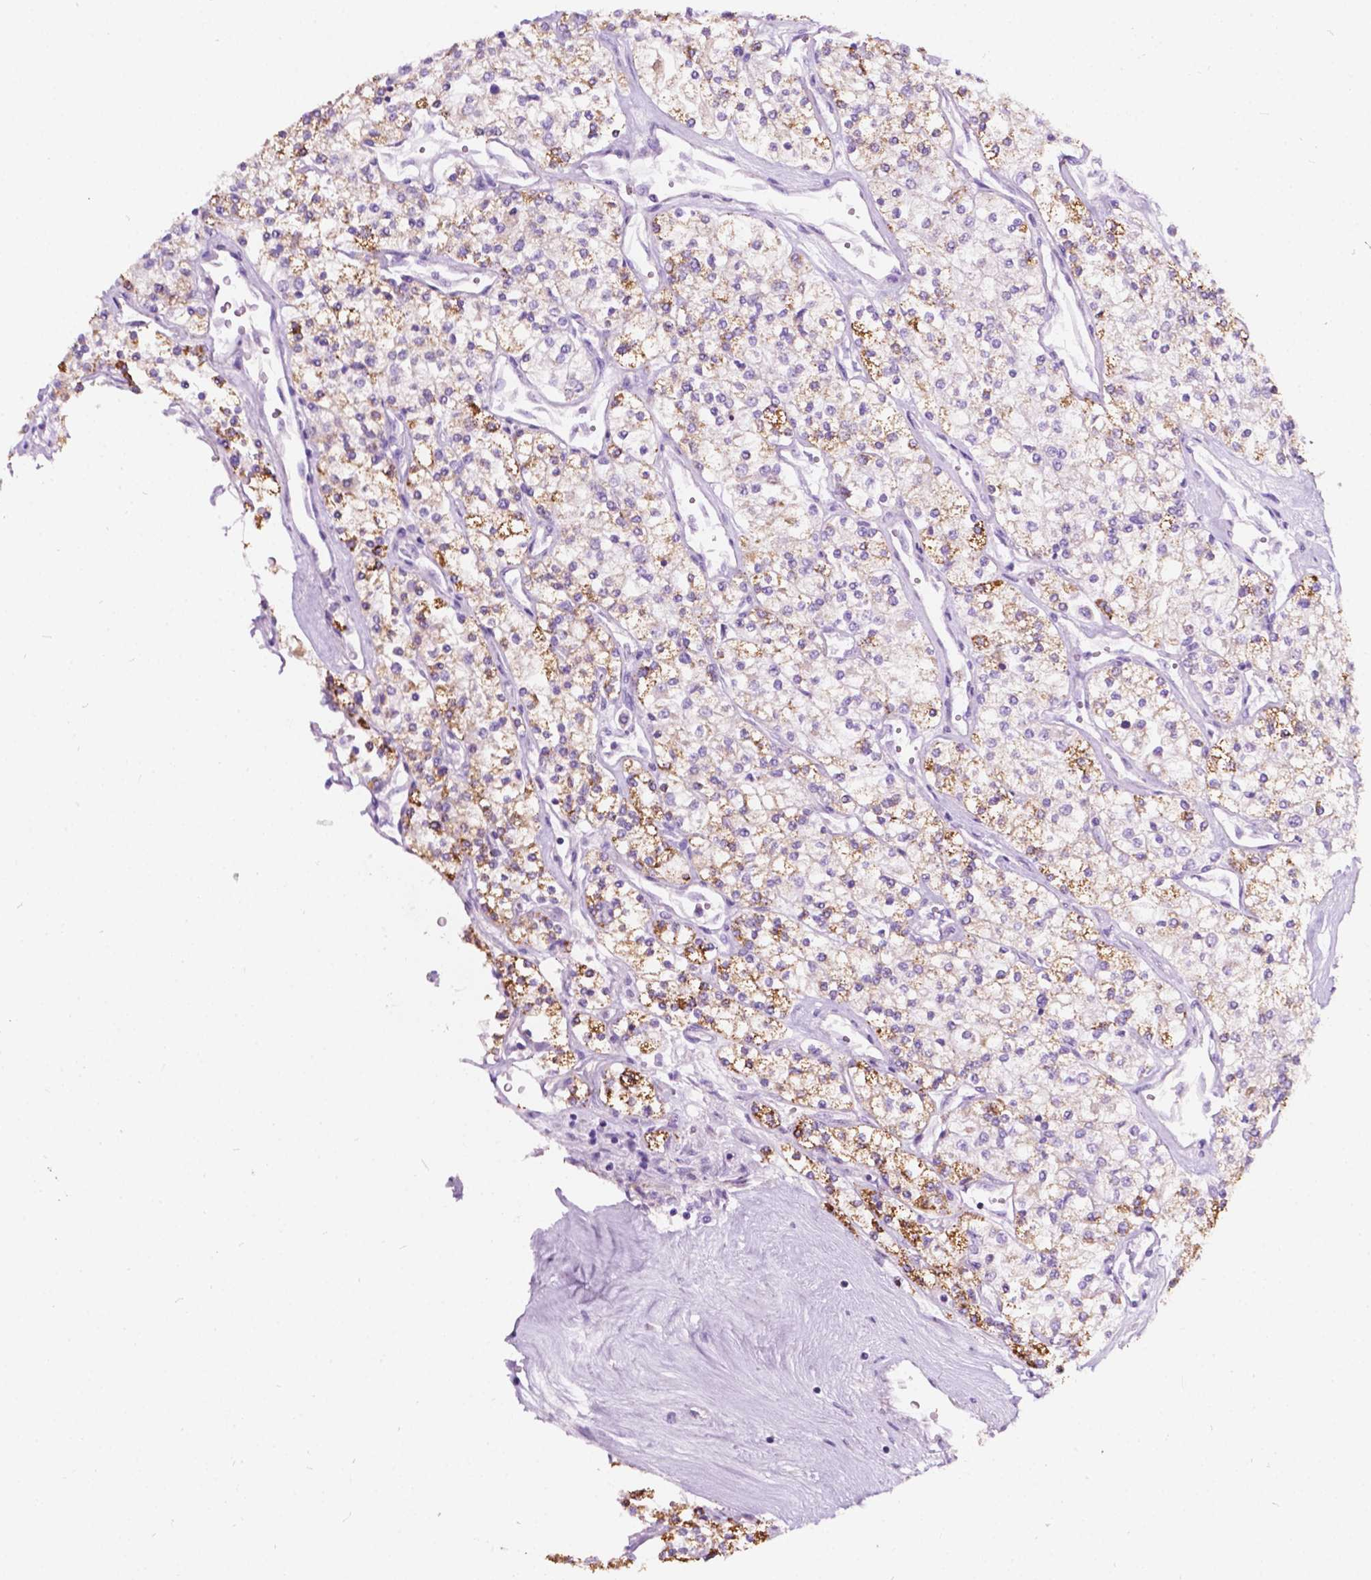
{"staining": {"intensity": "moderate", "quantity": "25%-75%", "location": "cytoplasmic/membranous"}, "tissue": "renal cancer", "cell_type": "Tumor cells", "image_type": "cancer", "snomed": [{"axis": "morphology", "description": "Adenocarcinoma, NOS"}, {"axis": "topography", "description": "Kidney"}], "caption": "Adenocarcinoma (renal) was stained to show a protein in brown. There is medium levels of moderate cytoplasmic/membranous expression in approximately 25%-75% of tumor cells. (DAB (3,3'-diaminobenzidine) IHC with brightfield microscopy, high magnification).", "gene": "NOS1AP", "patient": {"sex": "male", "age": 80}}